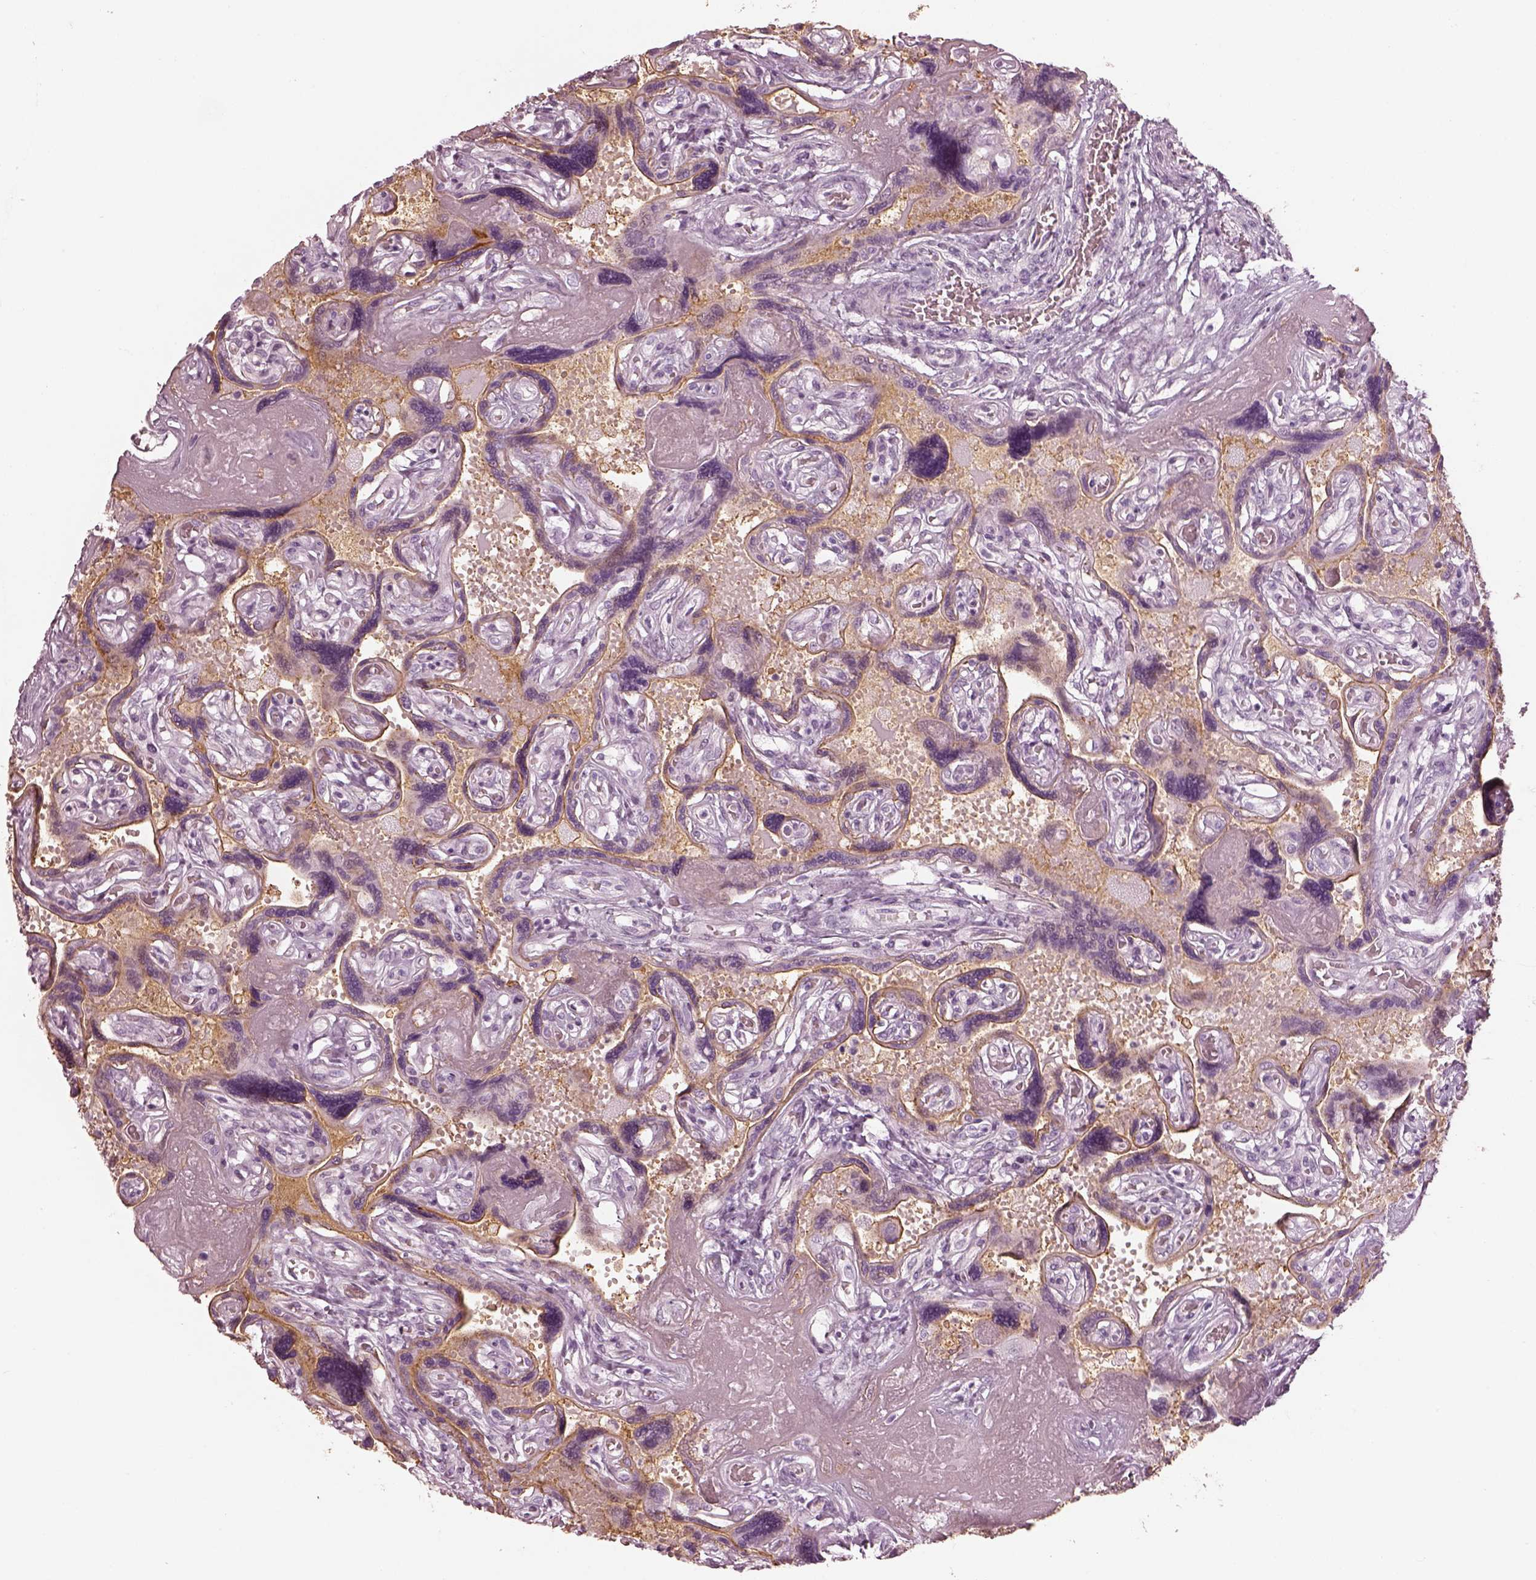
{"staining": {"intensity": "negative", "quantity": "none", "location": "none"}, "tissue": "placenta", "cell_type": "Decidual cells", "image_type": "normal", "snomed": [{"axis": "morphology", "description": "Normal tissue, NOS"}, {"axis": "topography", "description": "Placenta"}], "caption": "Immunohistochemistry (IHC) micrograph of unremarkable placenta: placenta stained with DAB demonstrates no significant protein staining in decidual cells.", "gene": "ENSG00000289258", "patient": {"sex": "female", "age": 32}}